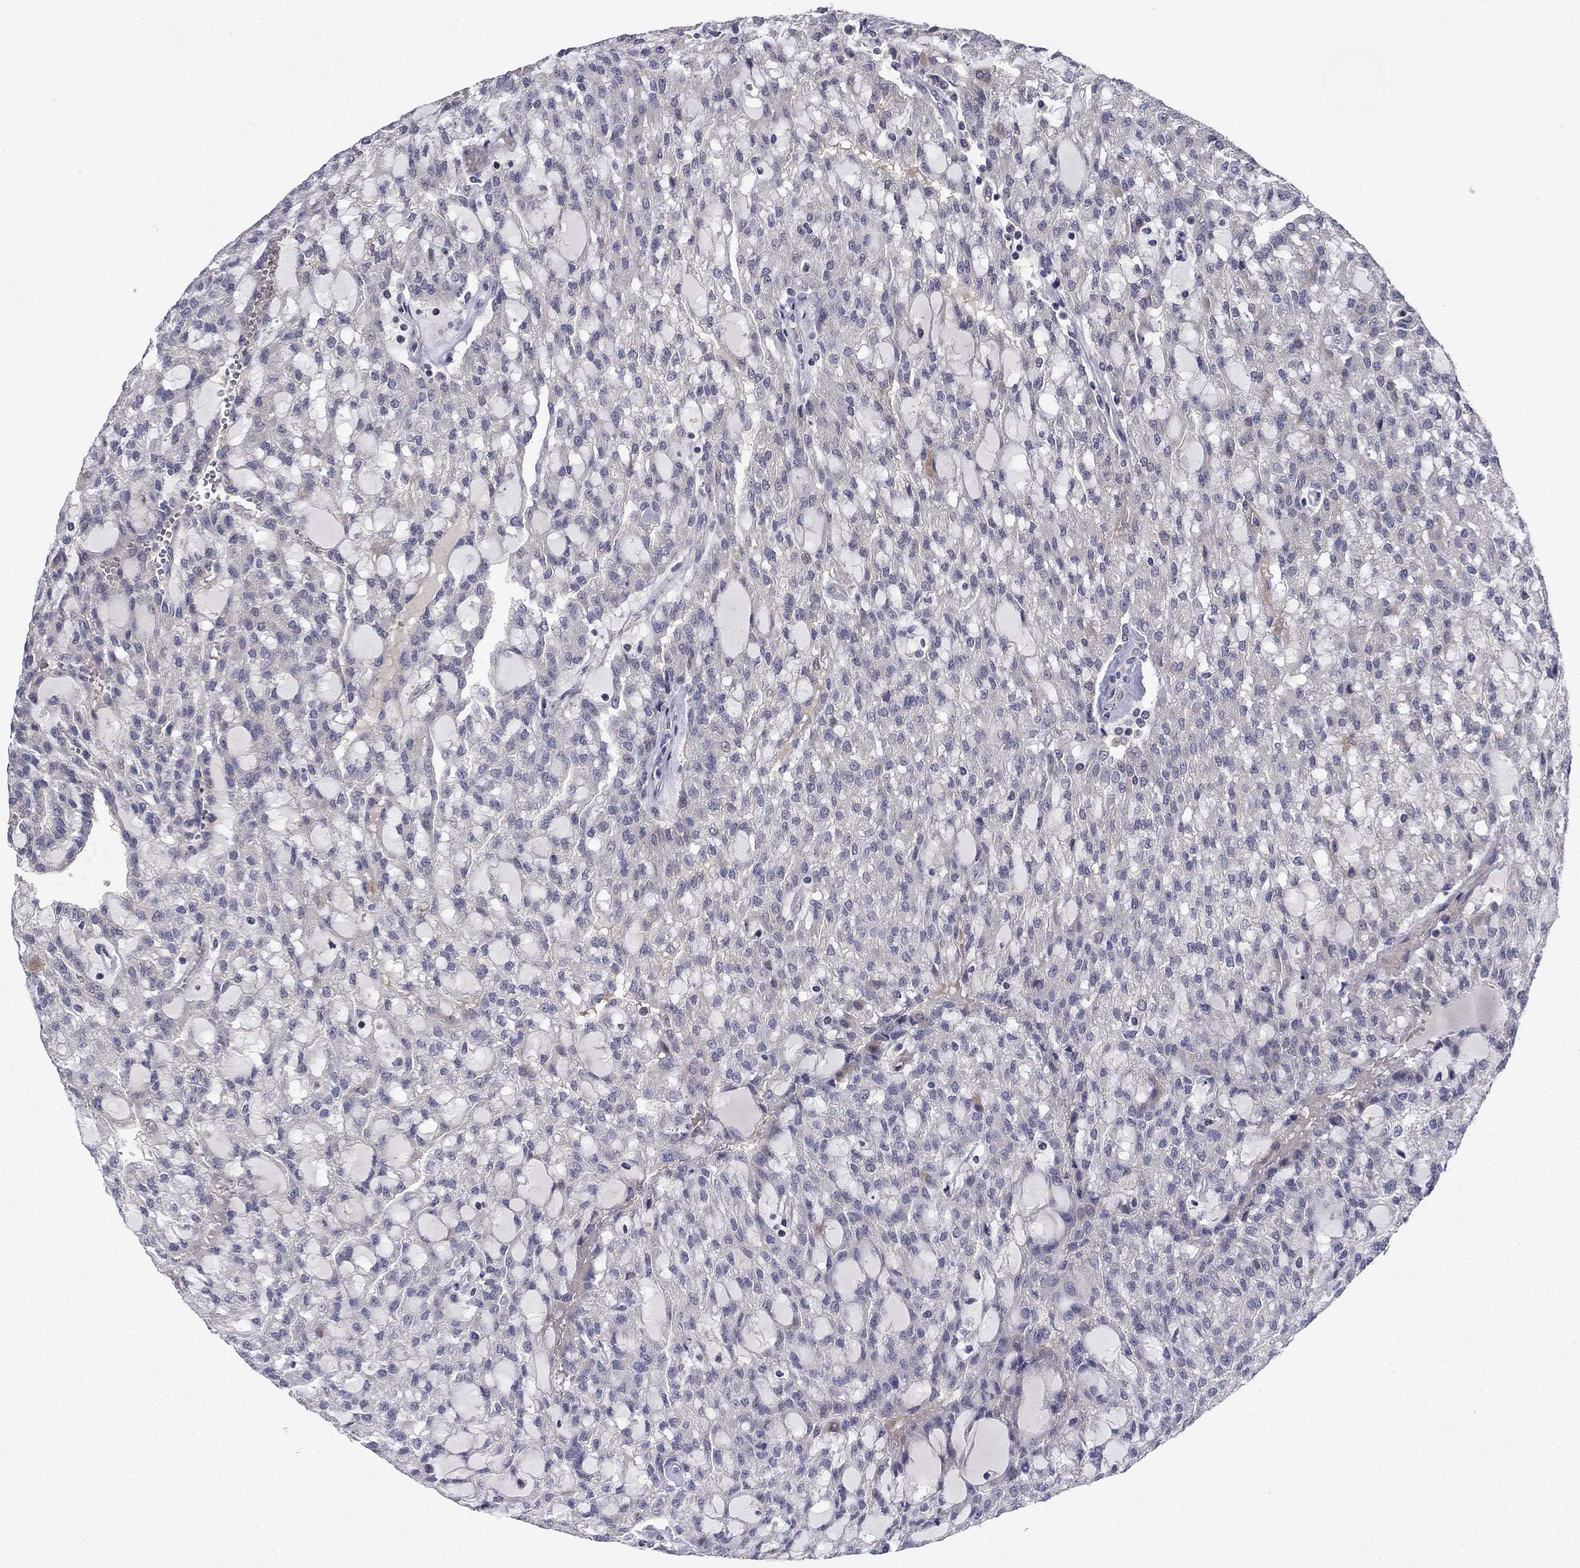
{"staining": {"intensity": "negative", "quantity": "none", "location": "none"}, "tissue": "renal cancer", "cell_type": "Tumor cells", "image_type": "cancer", "snomed": [{"axis": "morphology", "description": "Adenocarcinoma, NOS"}, {"axis": "topography", "description": "Kidney"}], "caption": "A high-resolution photomicrograph shows IHC staining of renal cancer (adenocarcinoma), which demonstrates no significant expression in tumor cells.", "gene": "GRHPR", "patient": {"sex": "male", "age": 63}}